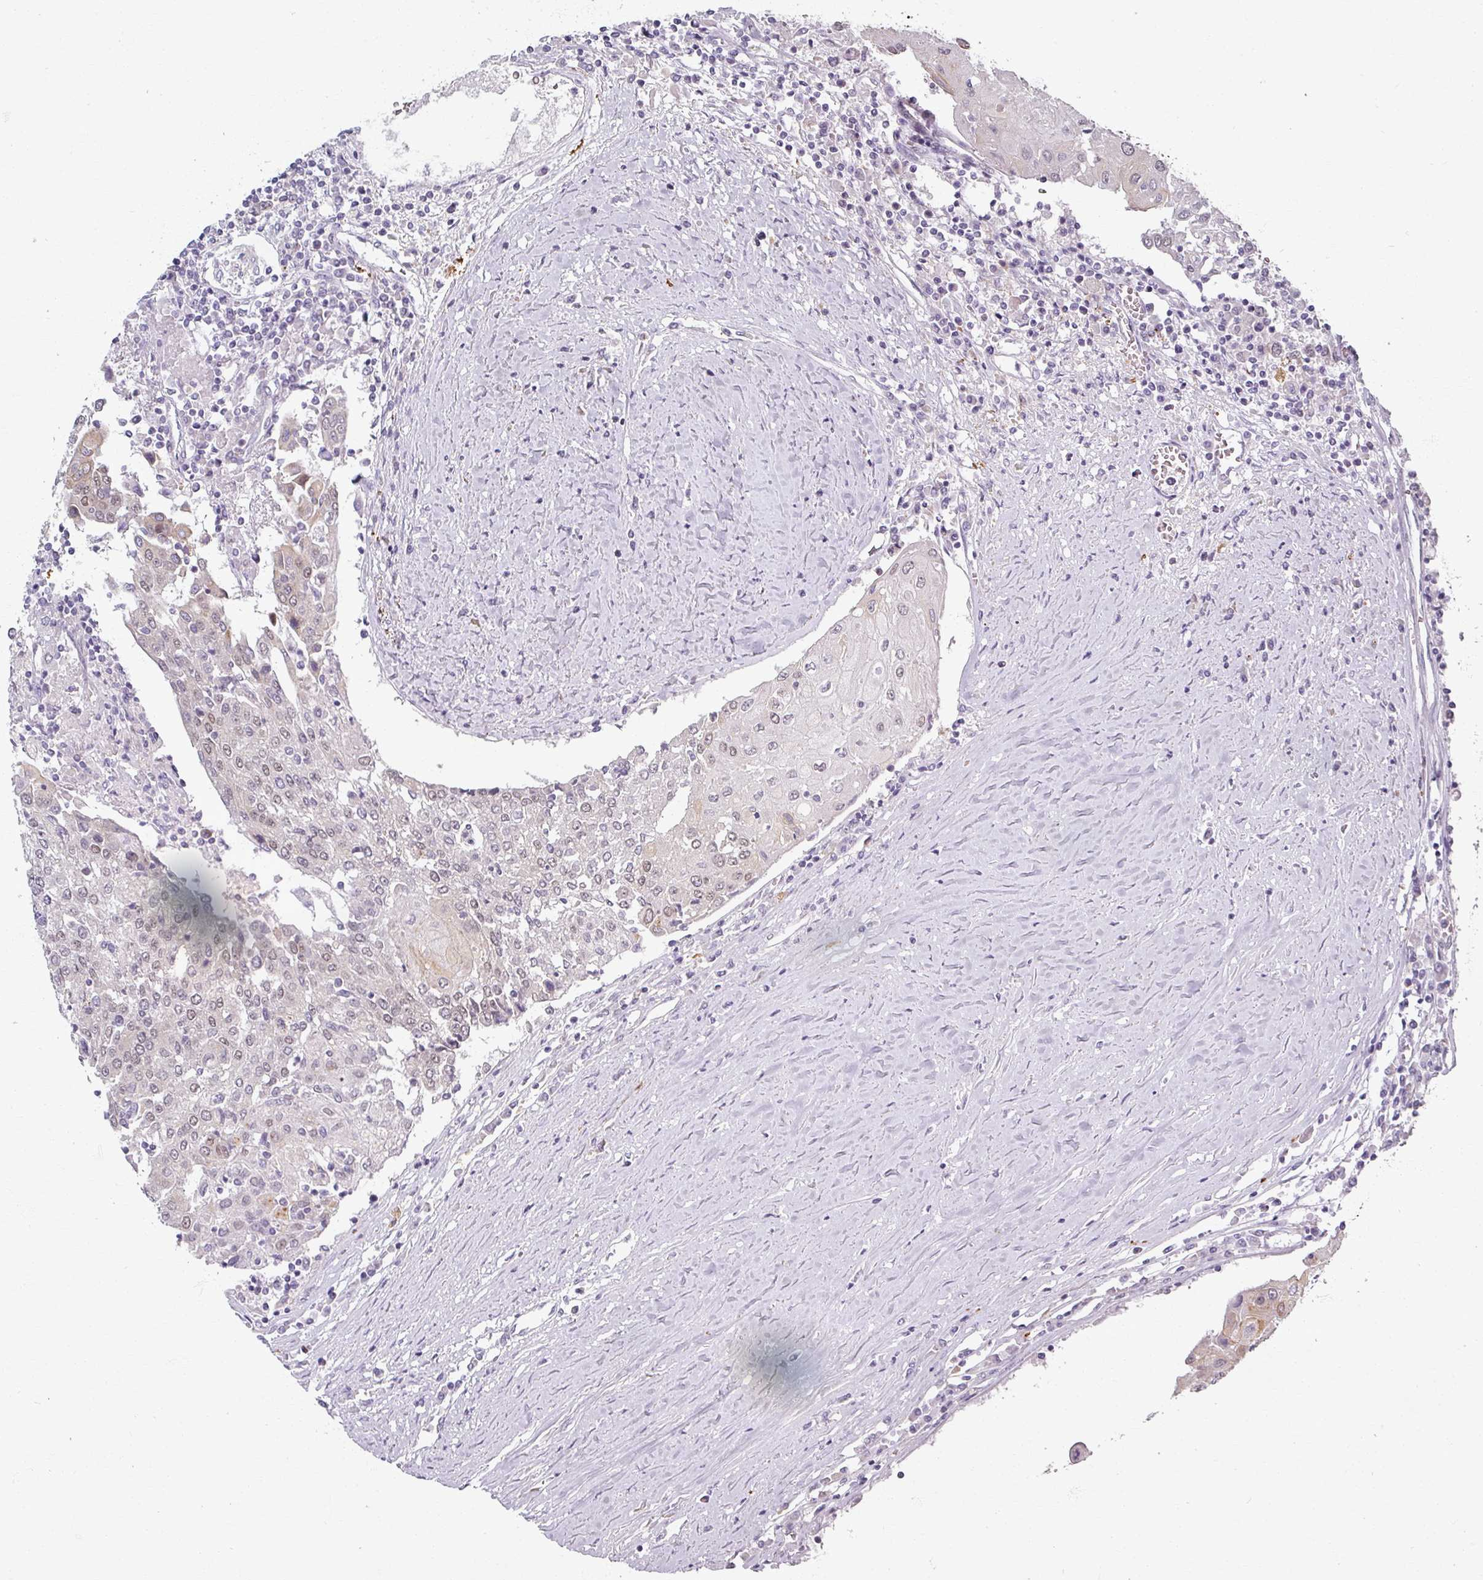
{"staining": {"intensity": "weak", "quantity": "25%-75%", "location": "nuclear"}, "tissue": "urothelial cancer", "cell_type": "Tumor cells", "image_type": "cancer", "snomed": [{"axis": "morphology", "description": "Urothelial carcinoma, High grade"}, {"axis": "topography", "description": "Urinary bladder"}], "caption": "A brown stain labels weak nuclear staining of a protein in human urothelial cancer tumor cells.", "gene": "RIPOR3", "patient": {"sex": "female", "age": 85}}